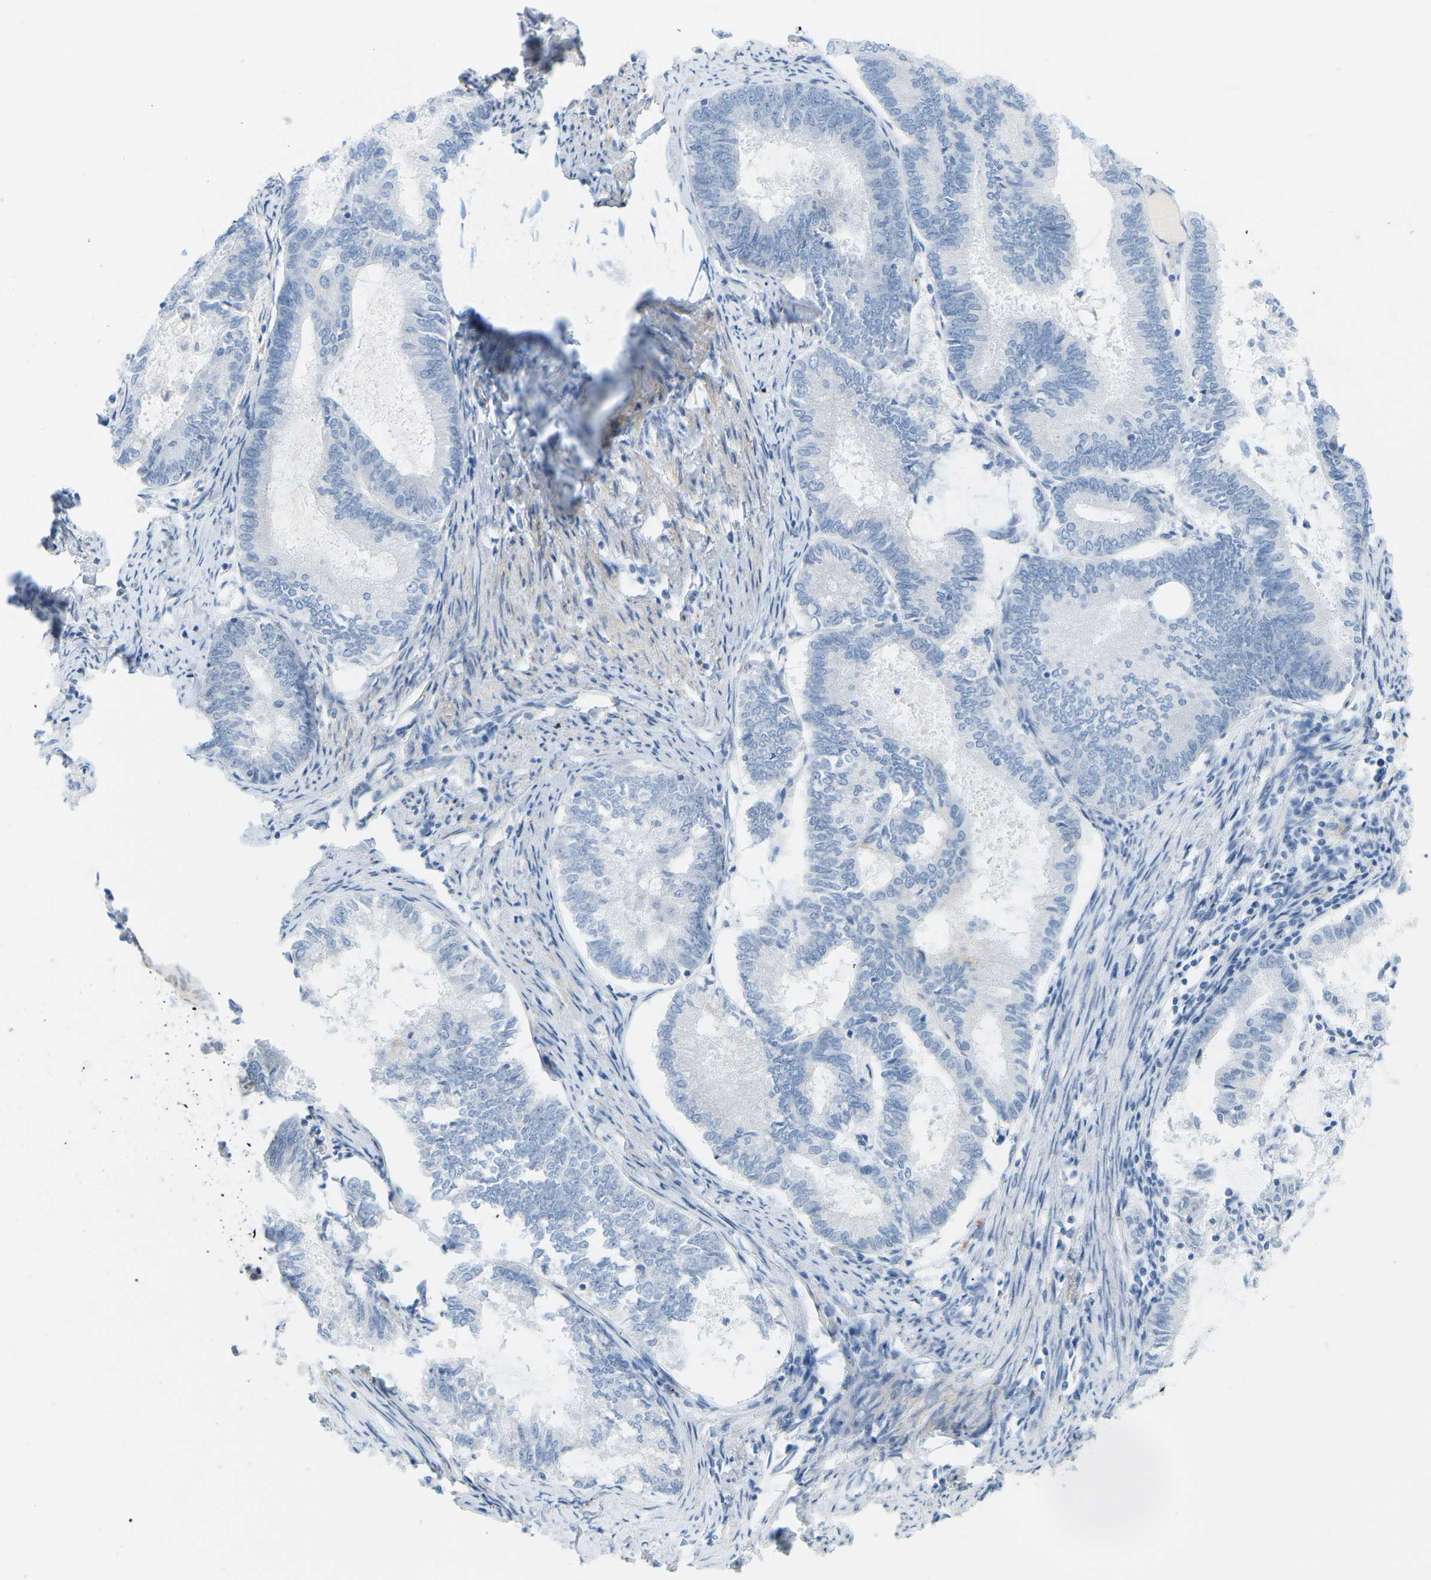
{"staining": {"intensity": "negative", "quantity": "none", "location": "none"}, "tissue": "endometrial cancer", "cell_type": "Tumor cells", "image_type": "cancer", "snomed": [{"axis": "morphology", "description": "Adenocarcinoma, NOS"}, {"axis": "topography", "description": "Endometrium"}], "caption": "Image shows no significant protein staining in tumor cells of endometrial cancer (adenocarcinoma).", "gene": "HLTF", "patient": {"sex": "female", "age": 86}}